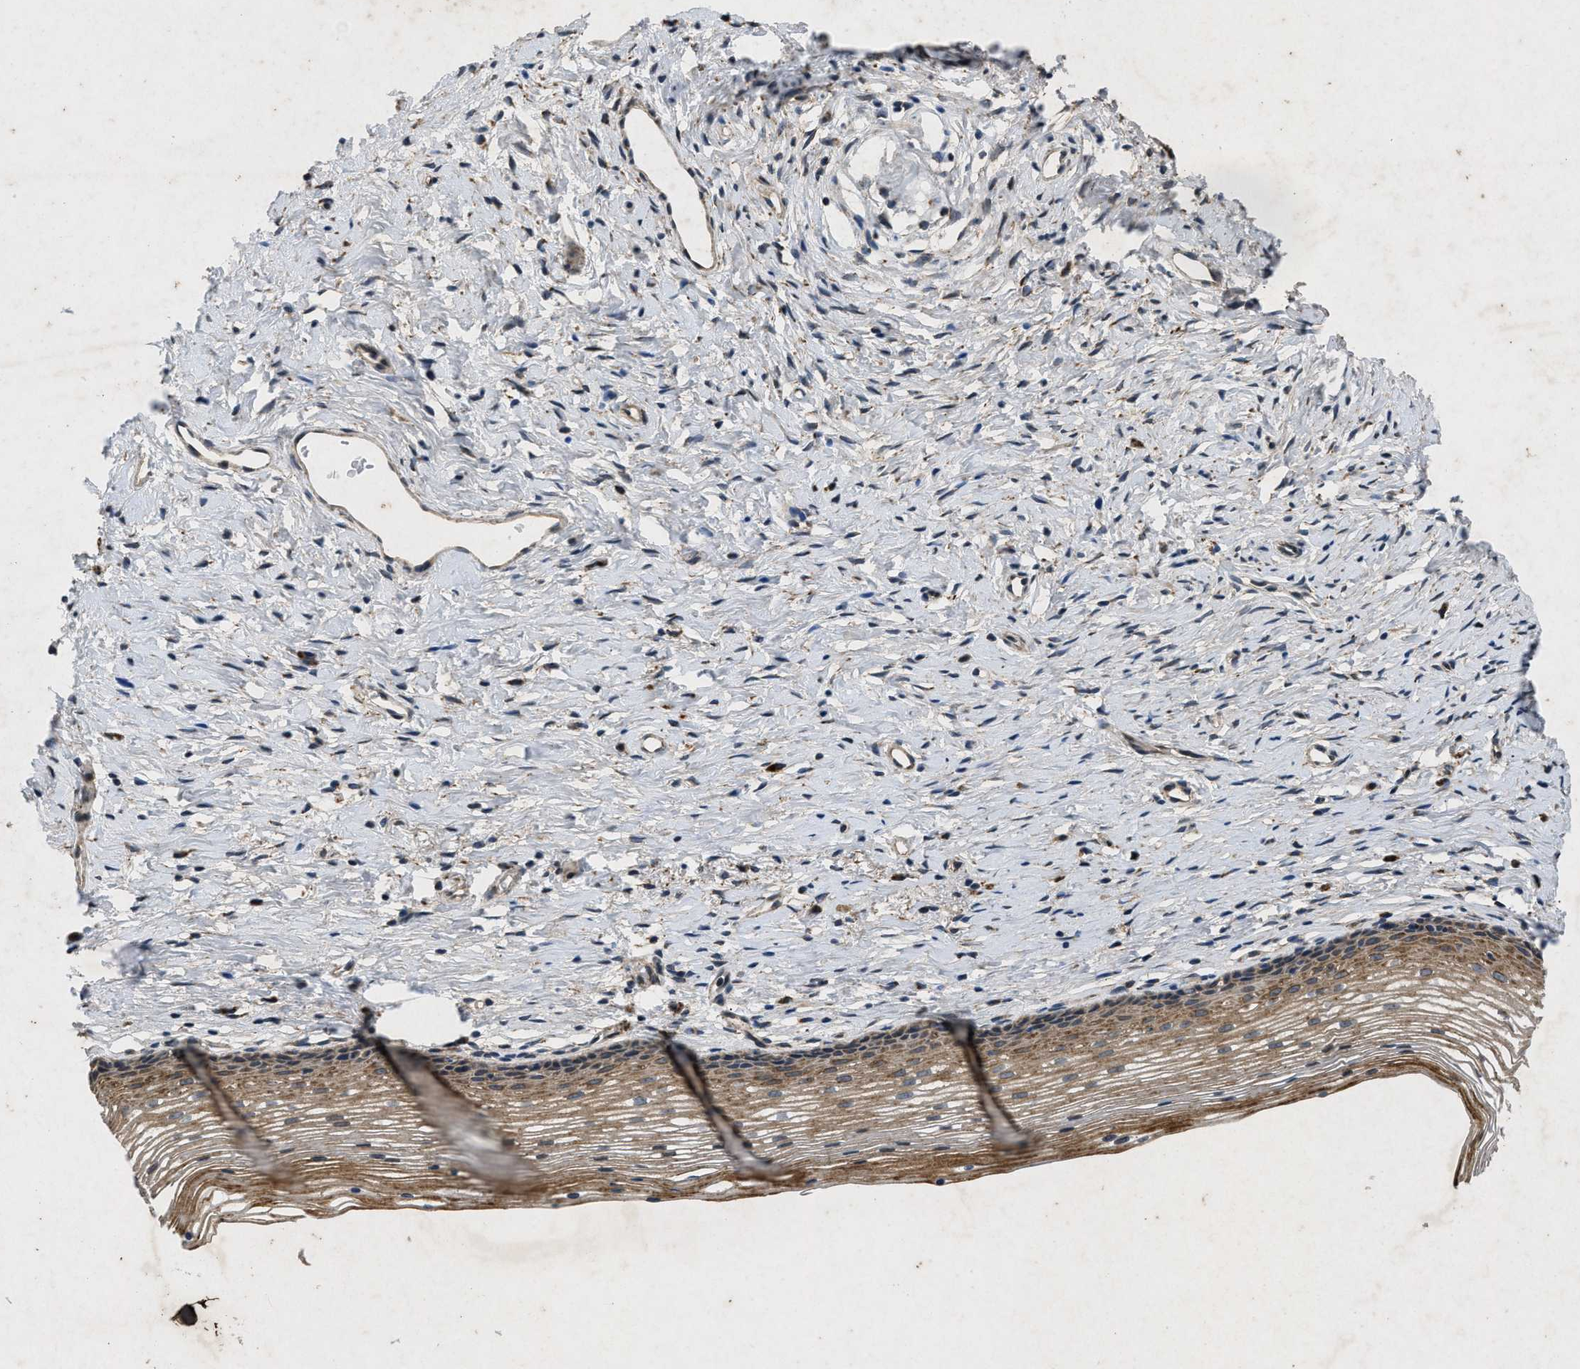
{"staining": {"intensity": "moderate", "quantity": ">75%", "location": "cytoplasmic/membranous"}, "tissue": "cervix", "cell_type": "Glandular cells", "image_type": "normal", "snomed": [{"axis": "morphology", "description": "Normal tissue, NOS"}, {"axis": "topography", "description": "Cervix"}], "caption": "An immunohistochemistry (IHC) micrograph of normal tissue is shown. Protein staining in brown labels moderate cytoplasmic/membranous positivity in cervix within glandular cells.", "gene": "PRKG2", "patient": {"sex": "female", "age": 77}}